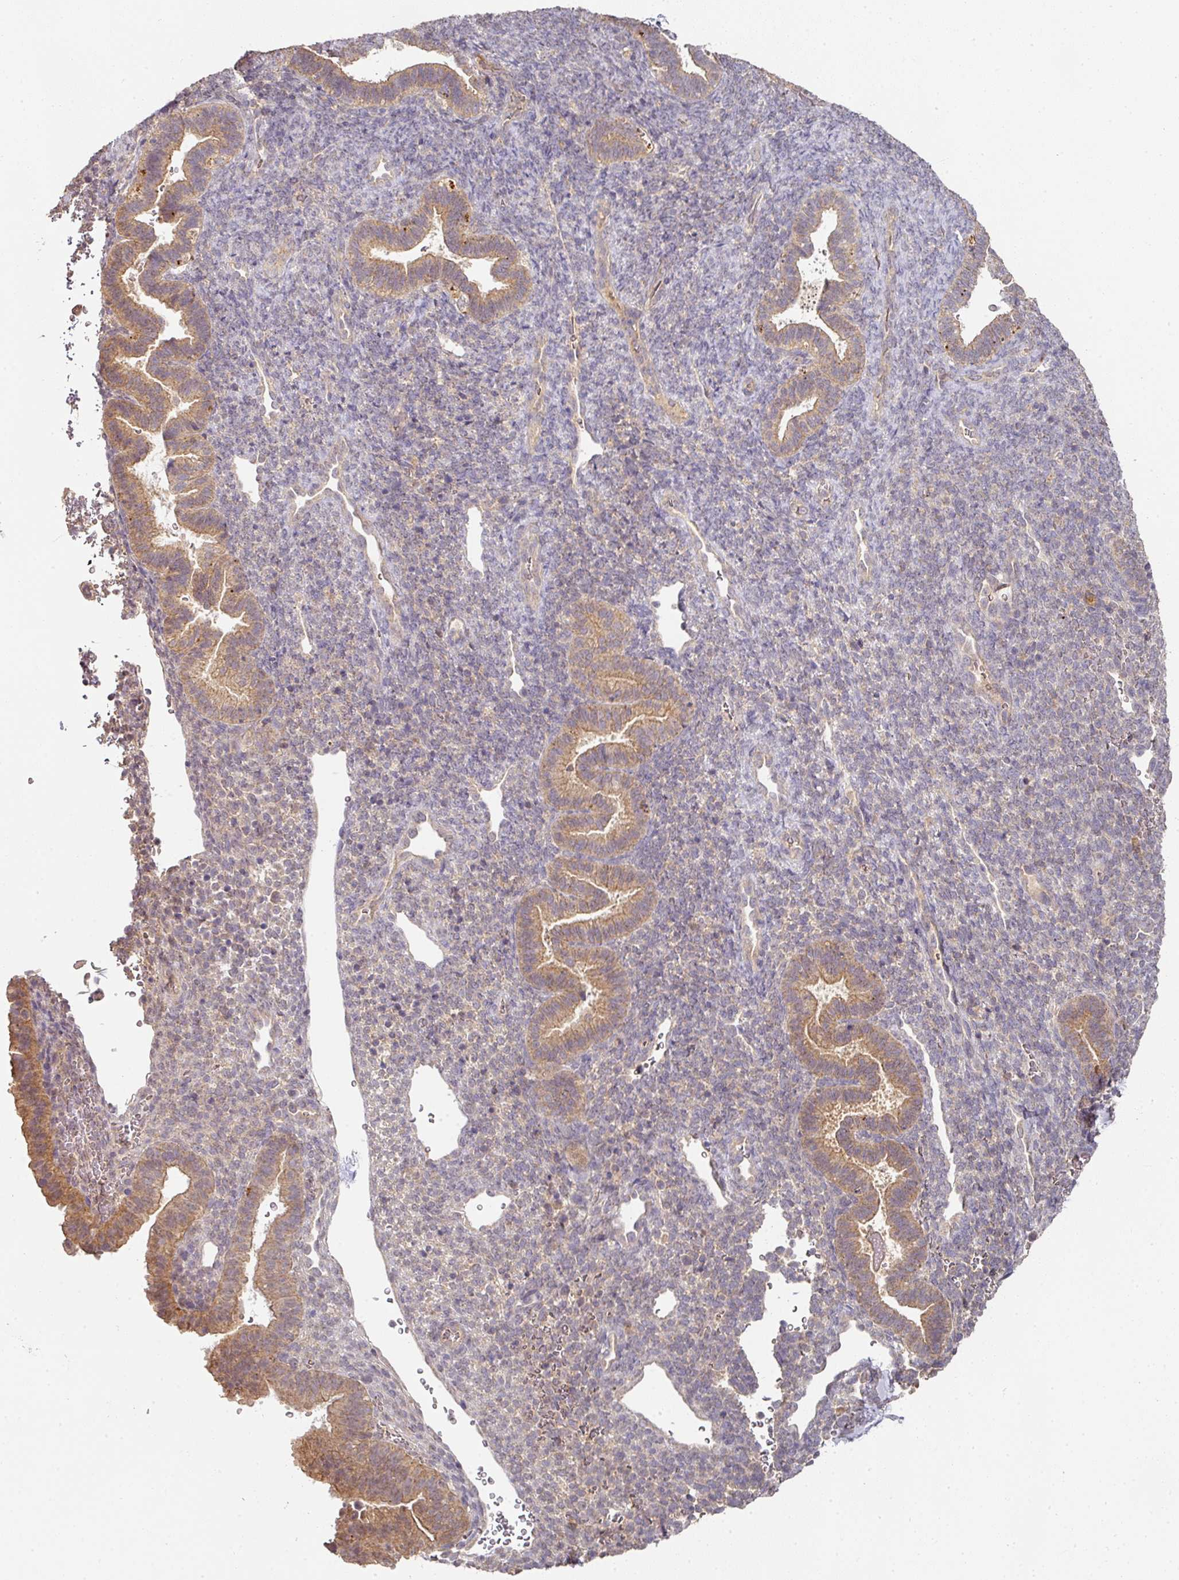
{"staining": {"intensity": "negative", "quantity": "none", "location": "none"}, "tissue": "endometrium", "cell_type": "Cells in endometrial stroma", "image_type": "normal", "snomed": [{"axis": "morphology", "description": "Normal tissue, NOS"}, {"axis": "topography", "description": "Endometrium"}], "caption": "DAB (3,3'-diaminobenzidine) immunohistochemical staining of unremarkable endometrium shows no significant positivity in cells in endometrial stroma. (DAB immunohistochemistry, high magnification).", "gene": "EXTL3", "patient": {"sex": "female", "age": 34}}